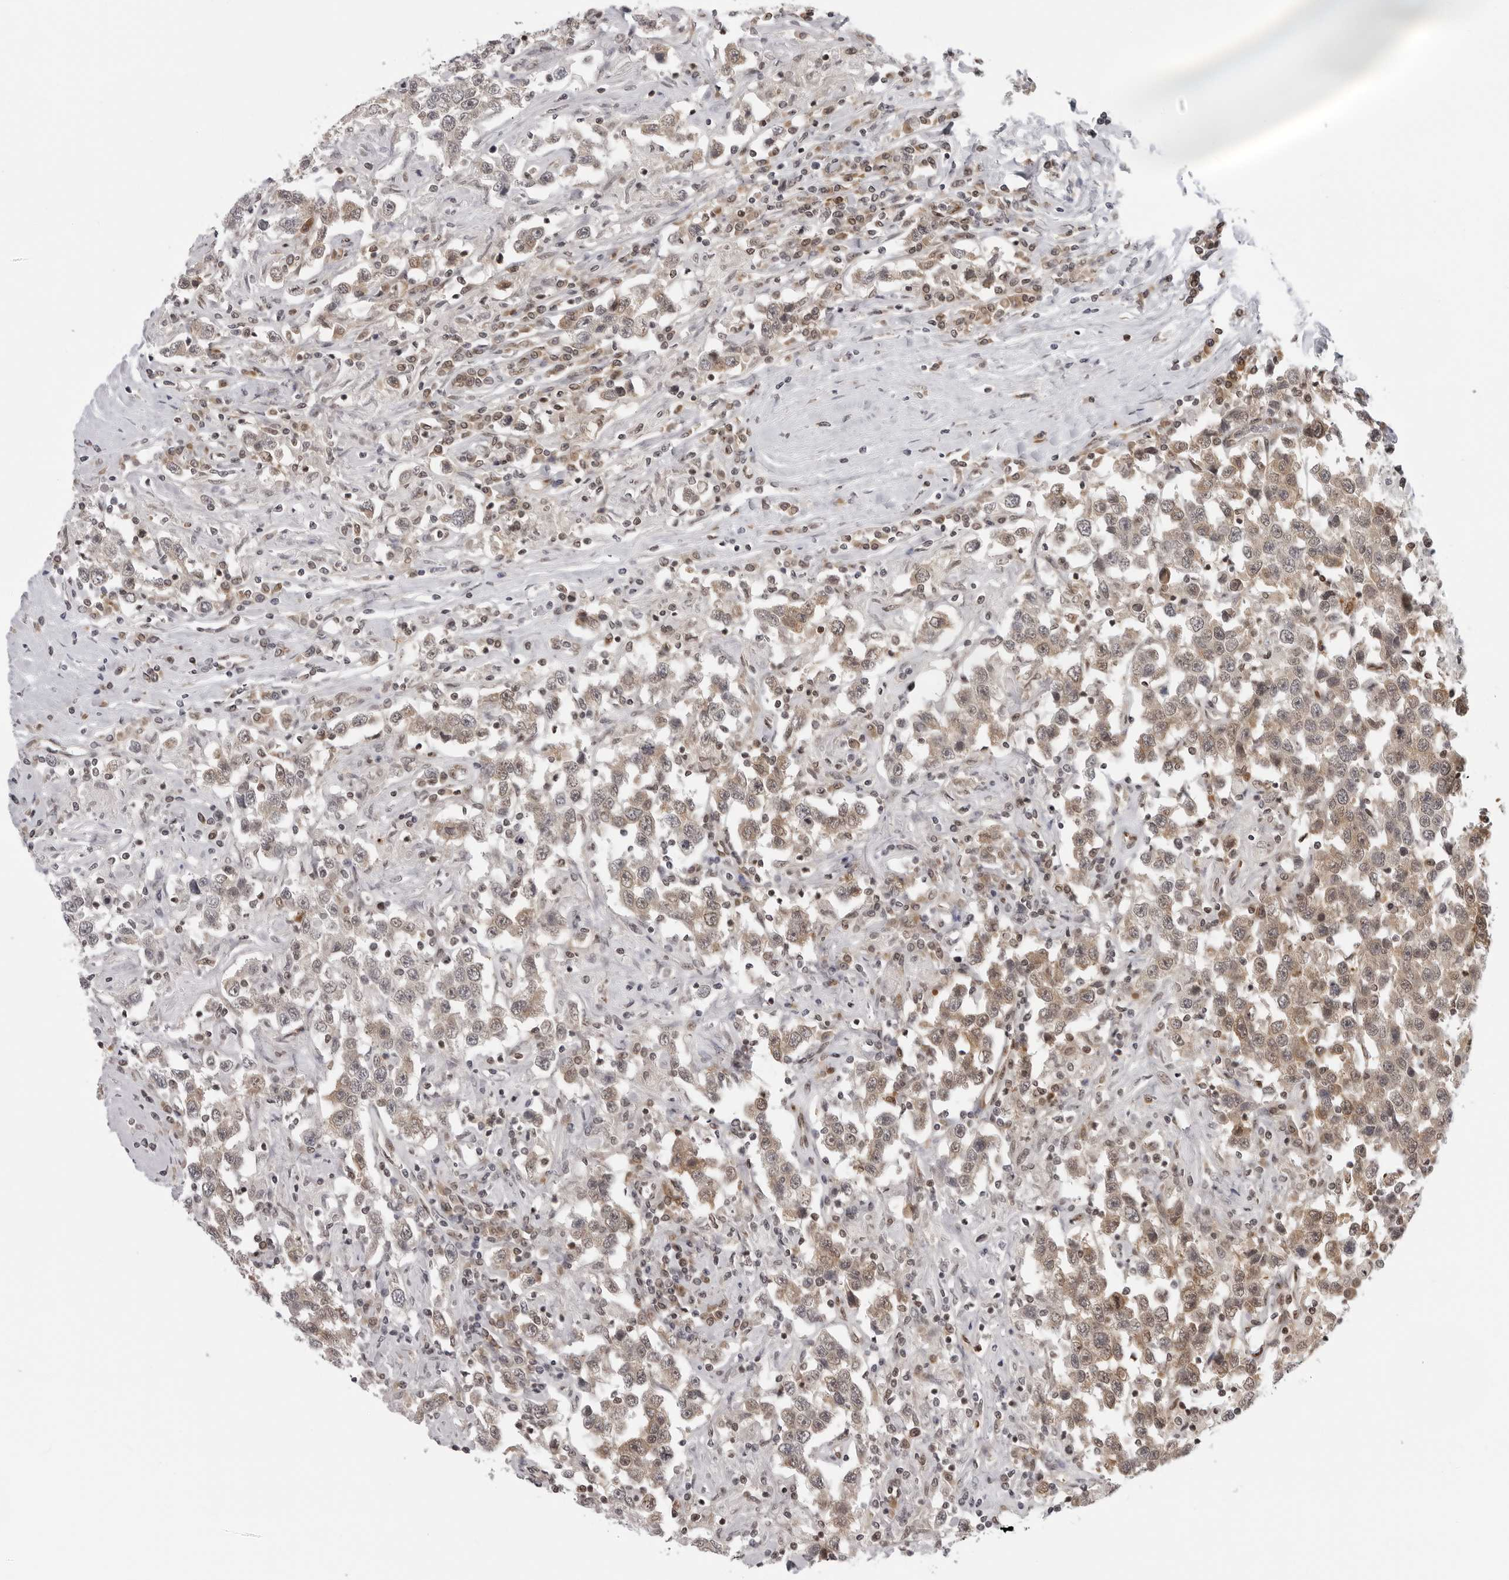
{"staining": {"intensity": "weak", "quantity": ">75%", "location": "cytoplasmic/membranous"}, "tissue": "testis cancer", "cell_type": "Tumor cells", "image_type": "cancer", "snomed": [{"axis": "morphology", "description": "Seminoma, NOS"}, {"axis": "topography", "description": "Testis"}], "caption": "Testis cancer stained with a protein marker displays weak staining in tumor cells.", "gene": "CASP7", "patient": {"sex": "male", "age": 41}}